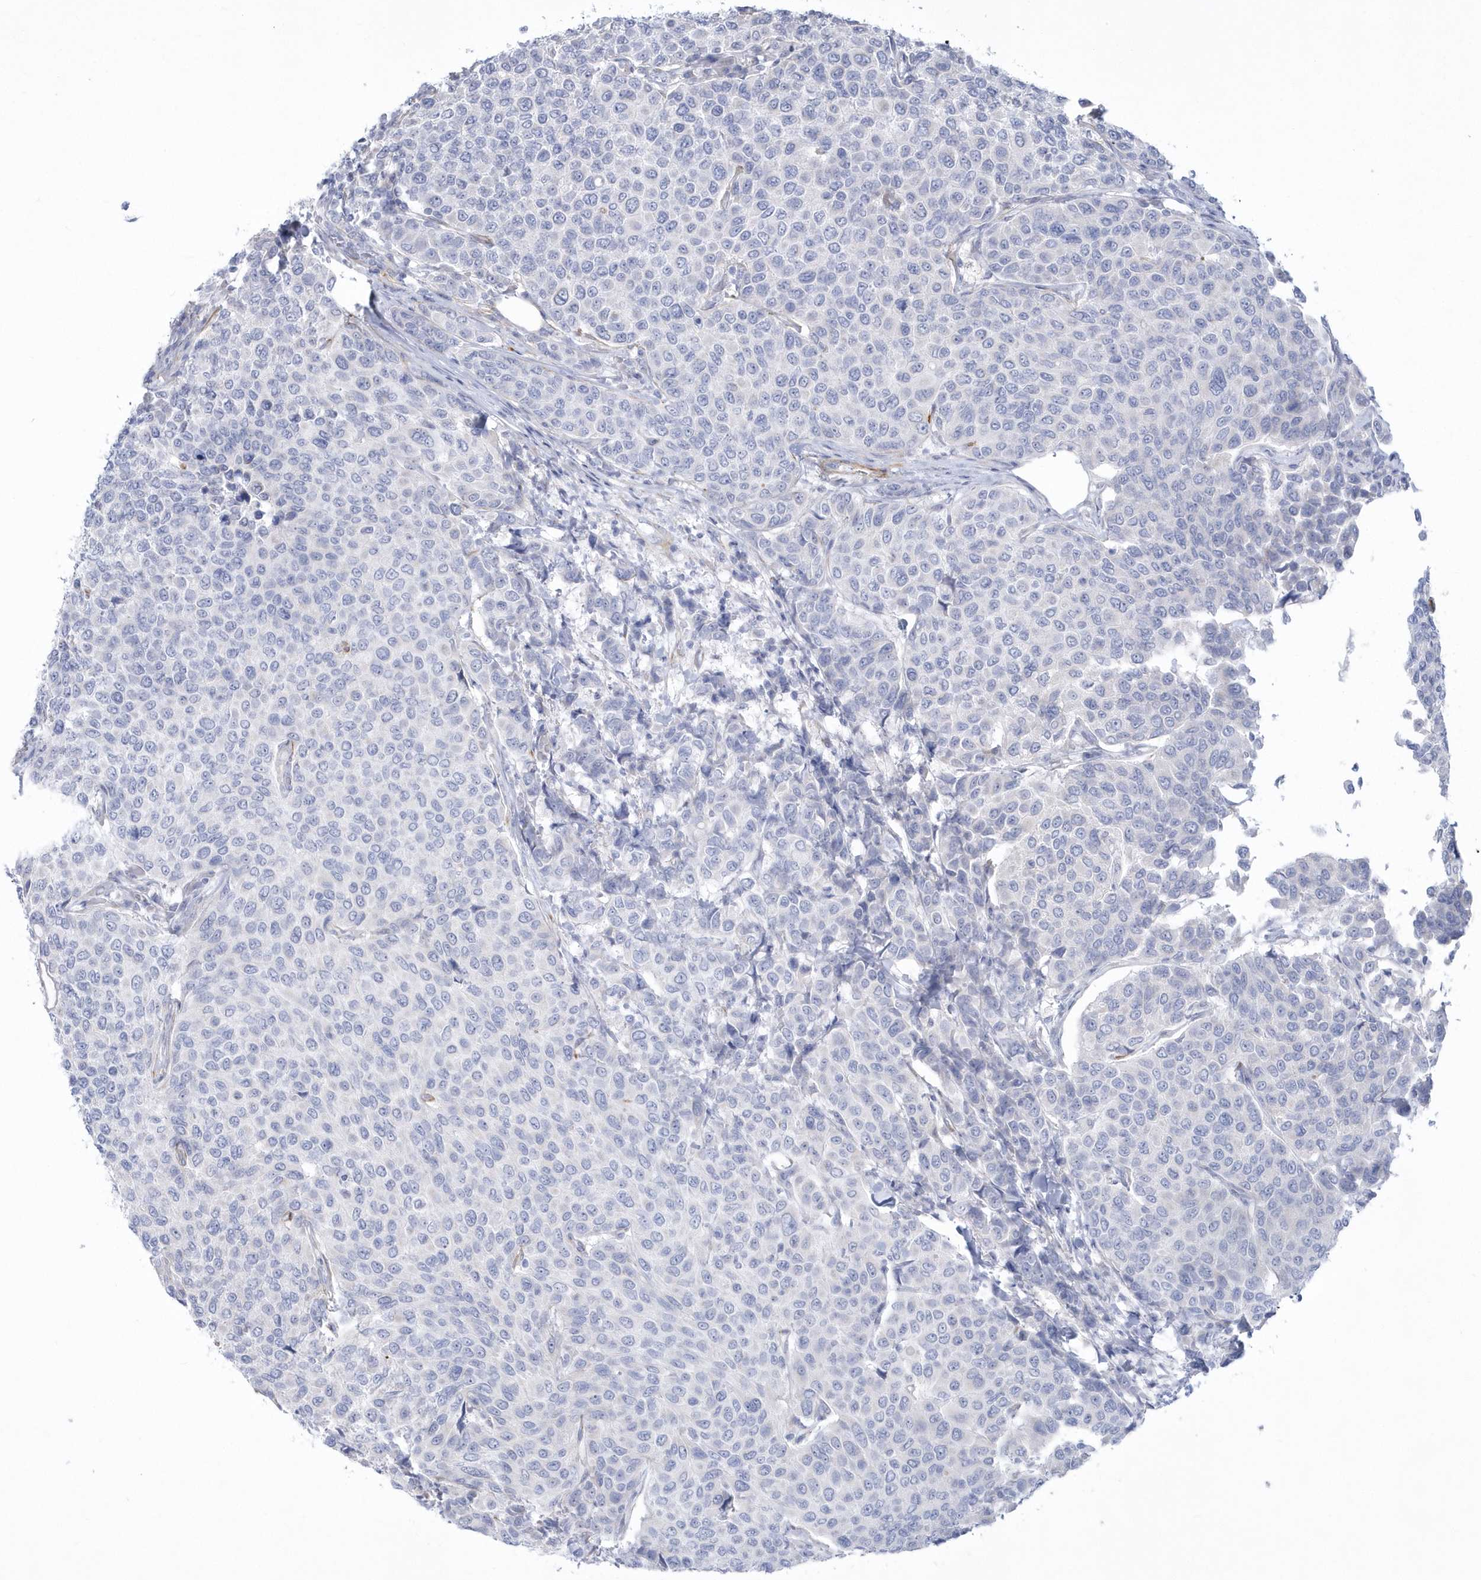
{"staining": {"intensity": "negative", "quantity": "none", "location": "none"}, "tissue": "breast cancer", "cell_type": "Tumor cells", "image_type": "cancer", "snomed": [{"axis": "morphology", "description": "Duct carcinoma"}, {"axis": "topography", "description": "Breast"}], "caption": "This is a photomicrograph of IHC staining of breast cancer, which shows no positivity in tumor cells.", "gene": "WDR27", "patient": {"sex": "female", "age": 55}}